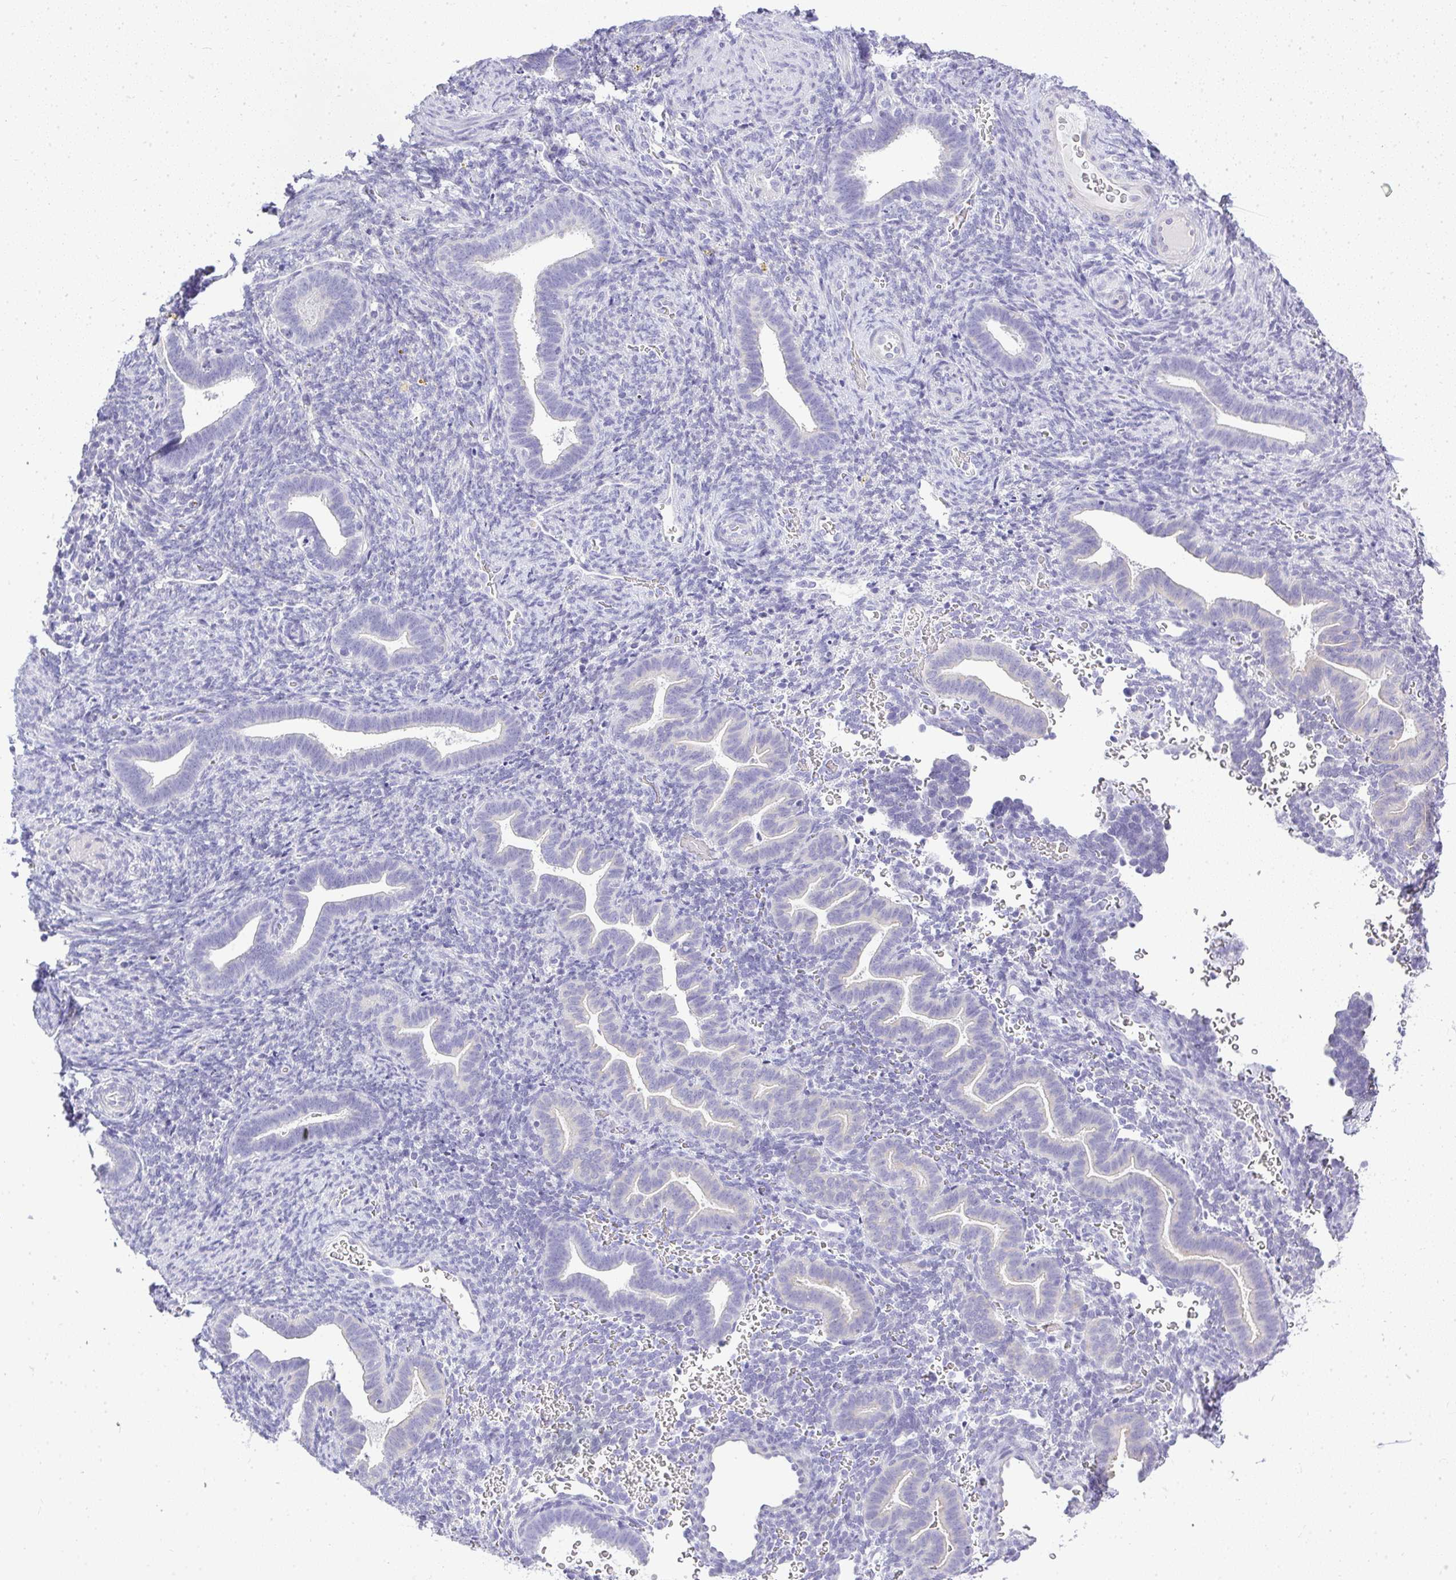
{"staining": {"intensity": "negative", "quantity": "none", "location": "none"}, "tissue": "endometrium", "cell_type": "Cells in endometrial stroma", "image_type": "normal", "snomed": [{"axis": "morphology", "description": "Normal tissue, NOS"}, {"axis": "topography", "description": "Endometrium"}], "caption": "Human endometrium stained for a protein using IHC shows no expression in cells in endometrial stroma.", "gene": "PLPPR3", "patient": {"sex": "female", "age": 34}}